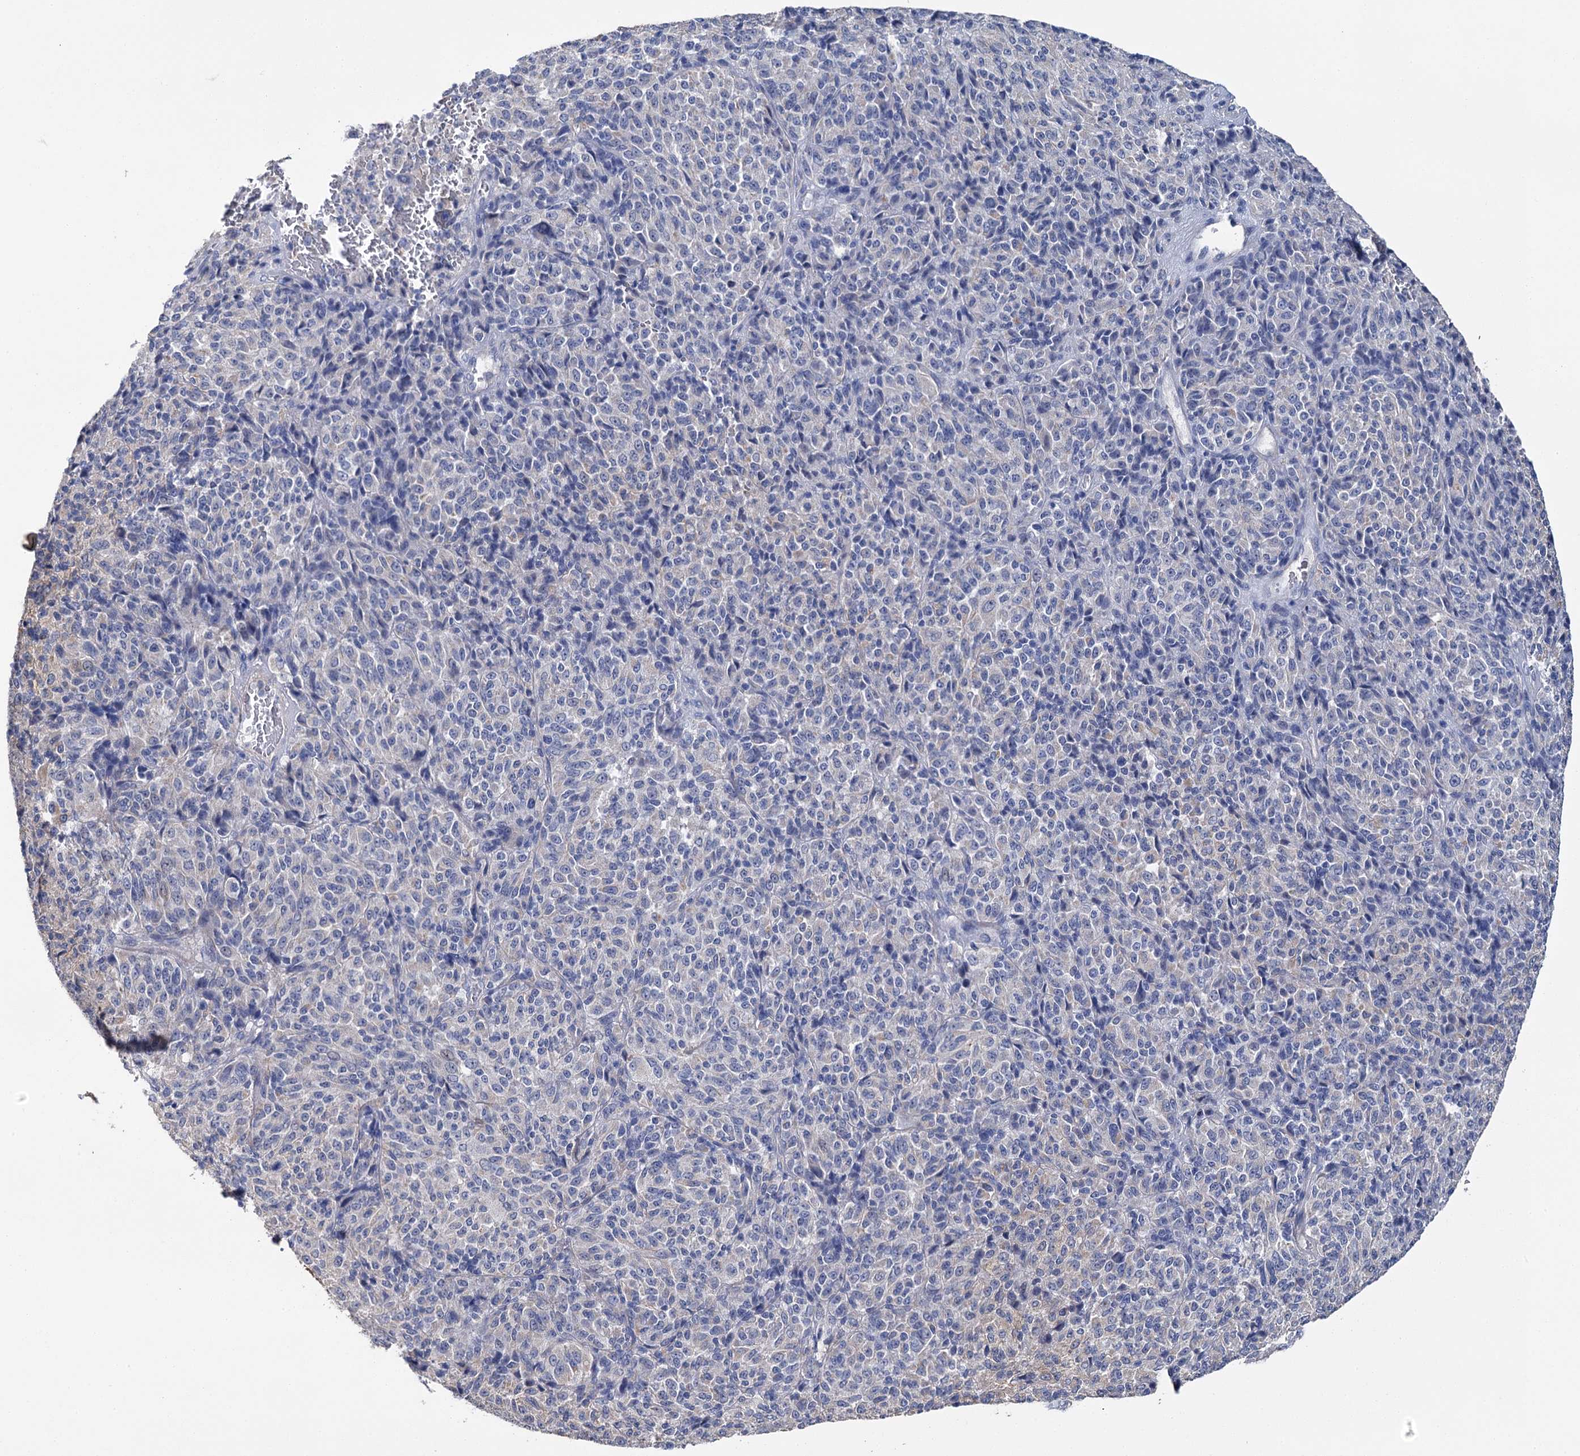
{"staining": {"intensity": "negative", "quantity": "none", "location": "none"}, "tissue": "melanoma", "cell_type": "Tumor cells", "image_type": "cancer", "snomed": [{"axis": "morphology", "description": "Malignant melanoma, Metastatic site"}, {"axis": "topography", "description": "Brain"}], "caption": "Melanoma stained for a protein using immunohistochemistry demonstrates no expression tumor cells.", "gene": "EPYC", "patient": {"sex": "female", "age": 56}}